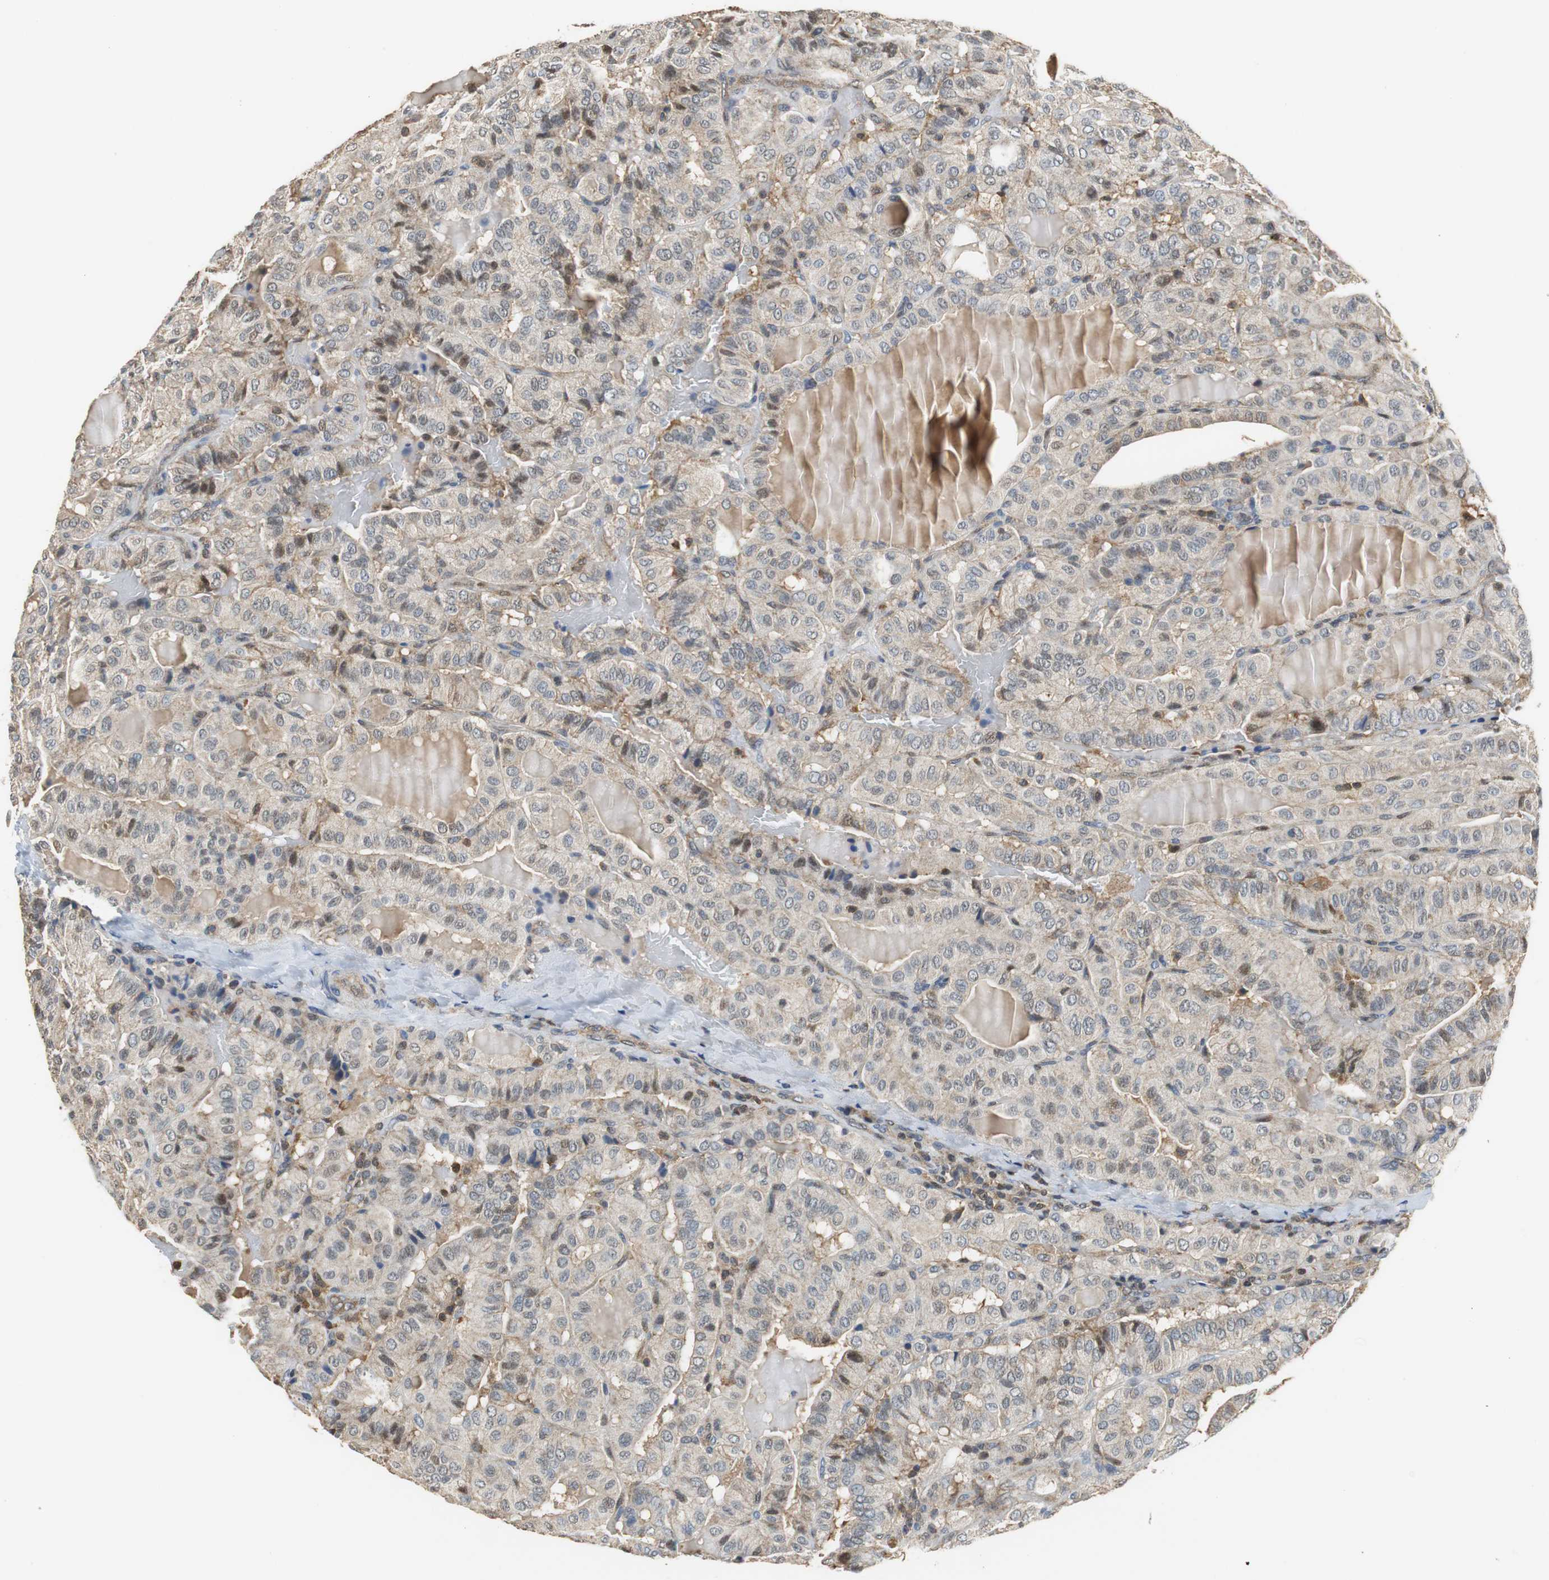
{"staining": {"intensity": "weak", "quantity": ">75%", "location": "cytoplasmic/membranous"}, "tissue": "thyroid cancer", "cell_type": "Tumor cells", "image_type": "cancer", "snomed": [{"axis": "morphology", "description": "Papillary adenocarcinoma, NOS"}, {"axis": "topography", "description": "Thyroid gland"}], "caption": "A brown stain labels weak cytoplasmic/membranous expression of a protein in thyroid papillary adenocarcinoma tumor cells.", "gene": "GSDMD", "patient": {"sex": "male", "age": 77}}